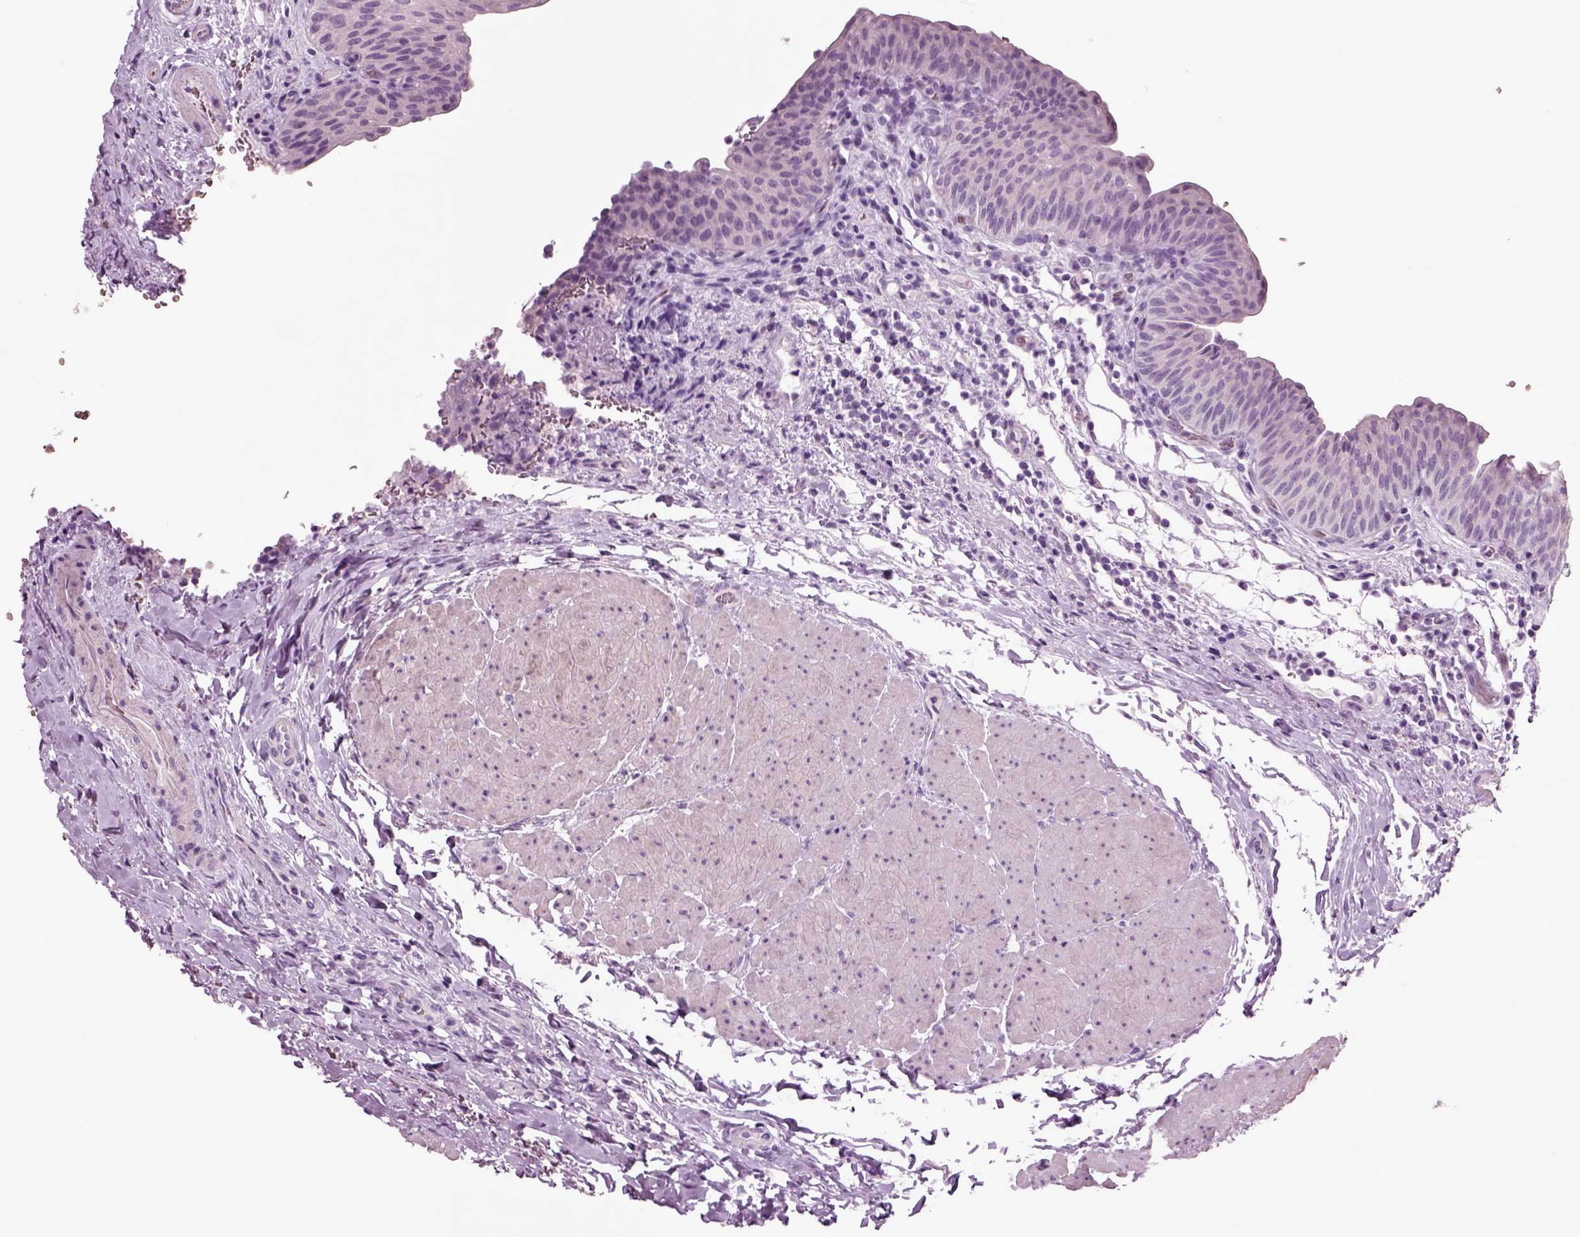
{"staining": {"intensity": "negative", "quantity": "none", "location": "none"}, "tissue": "urinary bladder", "cell_type": "Urothelial cells", "image_type": "normal", "snomed": [{"axis": "morphology", "description": "Normal tissue, NOS"}, {"axis": "topography", "description": "Urinary bladder"}], "caption": "Immunohistochemical staining of unremarkable human urinary bladder exhibits no significant expression in urothelial cells. (DAB (3,3'-diaminobenzidine) immunohistochemistry (IHC), high magnification).", "gene": "CHGB", "patient": {"sex": "male", "age": 66}}